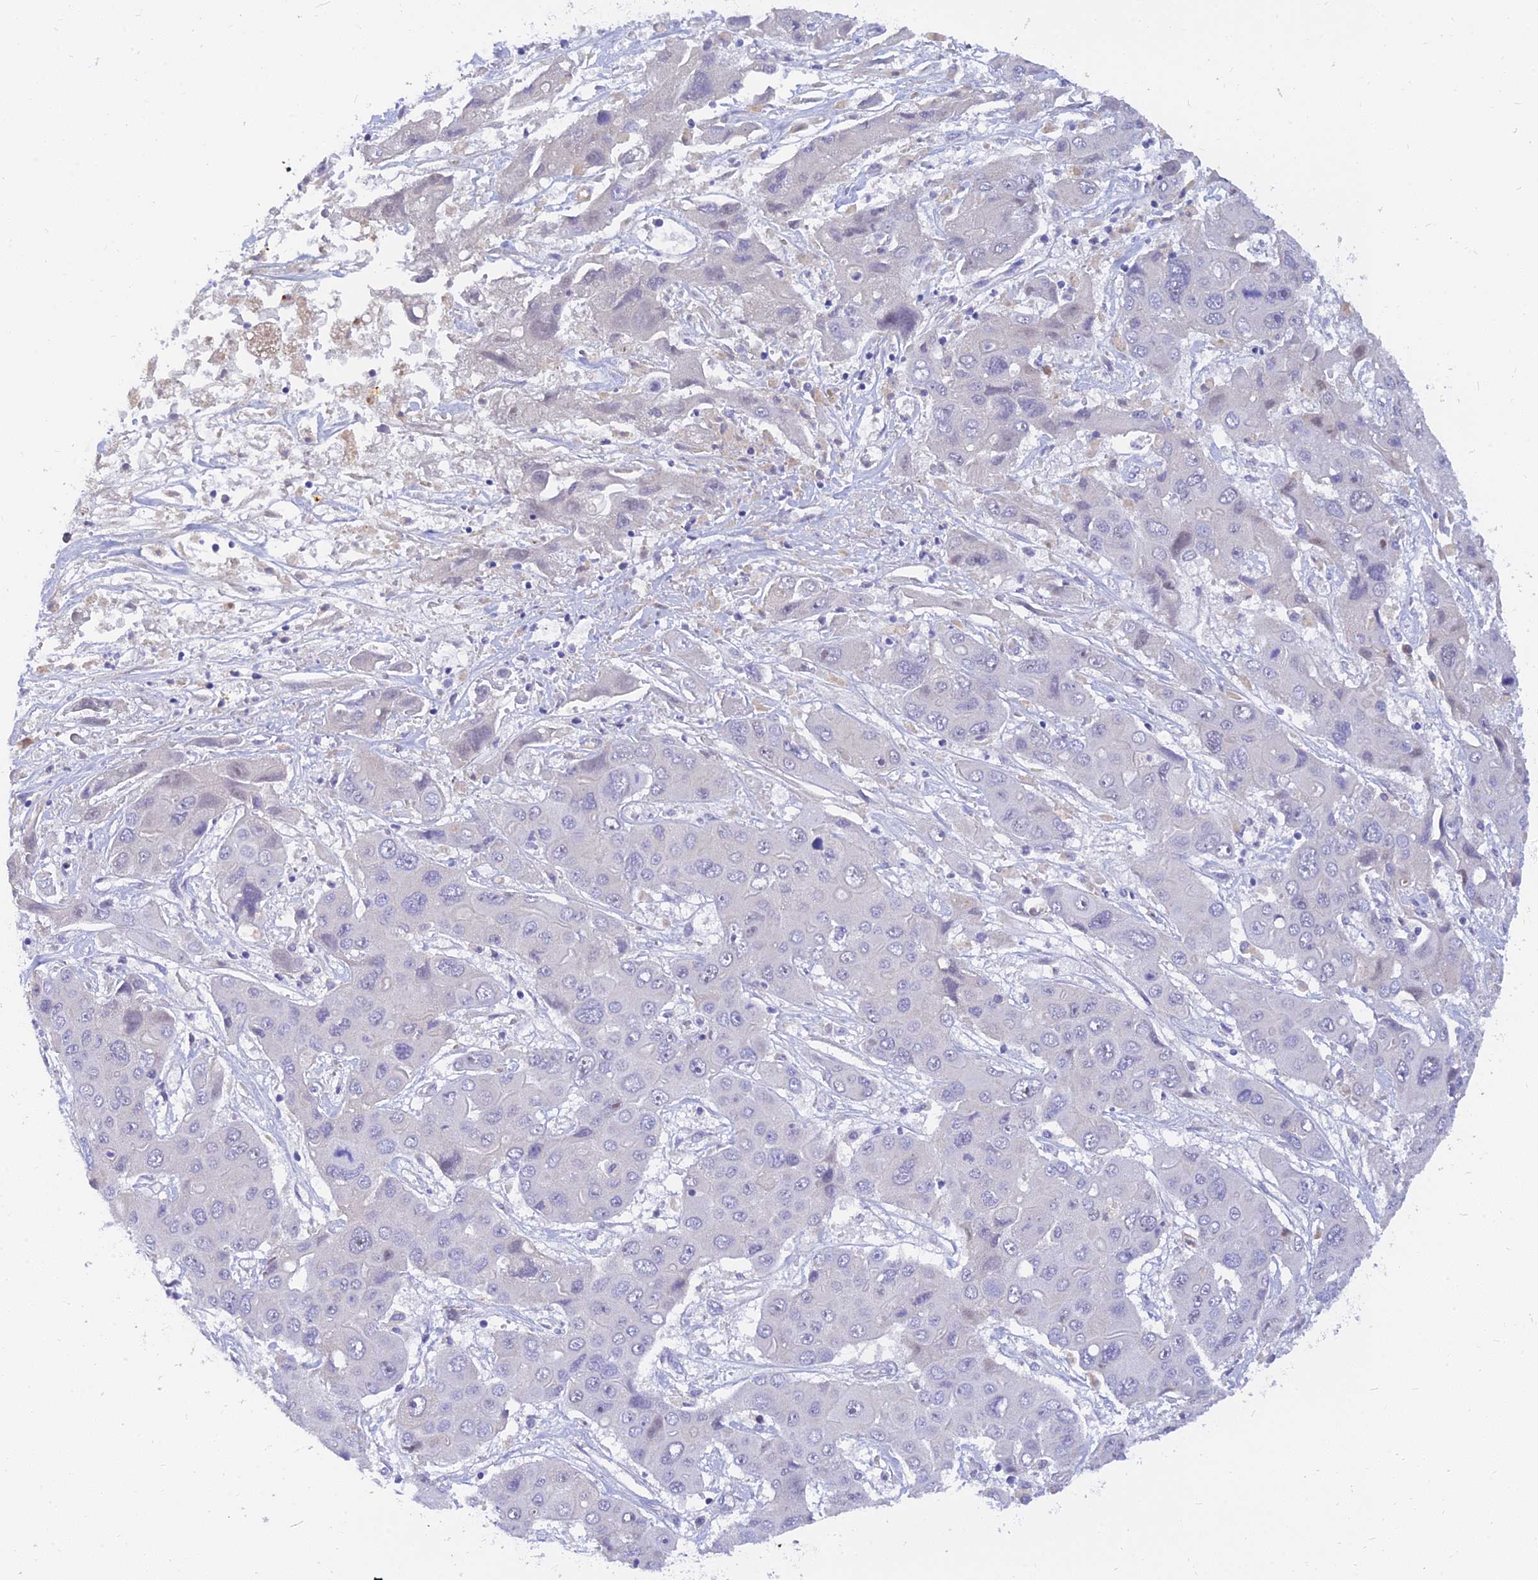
{"staining": {"intensity": "negative", "quantity": "none", "location": "none"}, "tissue": "liver cancer", "cell_type": "Tumor cells", "image_type": "cancer", "snomed": [{"axis": "morphology", "description": "Cholangiocarcinoma"}, {"axis": "topography", "description": "Liver"}], "caption": "Liver cancer was stained to show a protein in brown. There is no significant positivity in tumor cells.", "gene": "TMEM161B", "patient": {"sex": "male", "age": 67}}